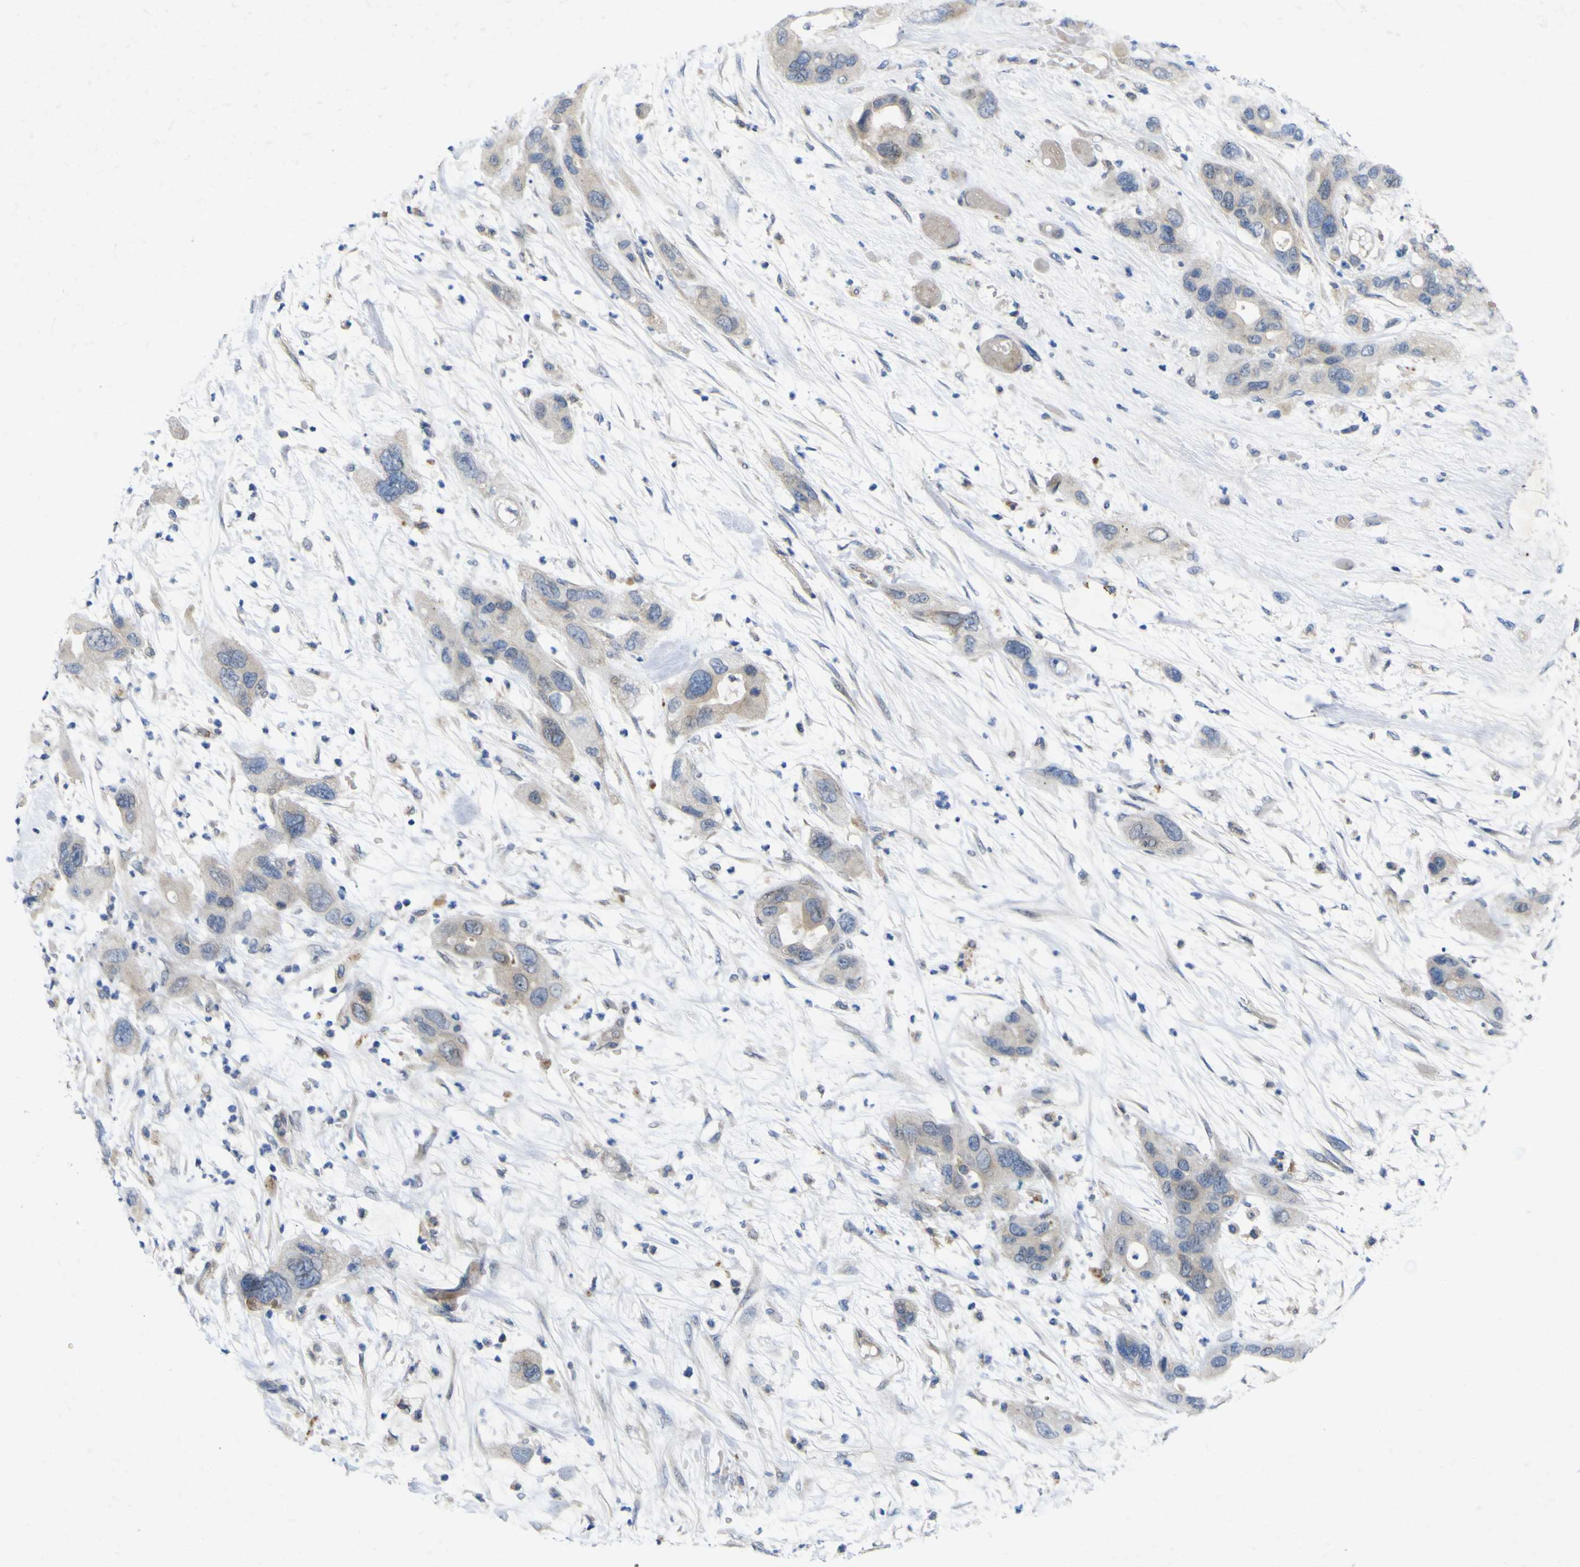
{"staining": {"intensity": "weak", "quantity": "<25%", "location": "cytoplasmic/membranous"}, "tissue": "pancreatic cancer", "cell_type": "Tumor cells", "image_type": "cancer", "snomed": [{"axis": "morphology", "description": "Adenocarcinoma, NOS"}, {"axis": "topography", "description": "Pancreas"}], "caption": "Tumor cells are negative for protein expression in human pancreatic adenocarcinoma.", "gene": "NAV1", "patient": {"sex": "female", "age": 71}}